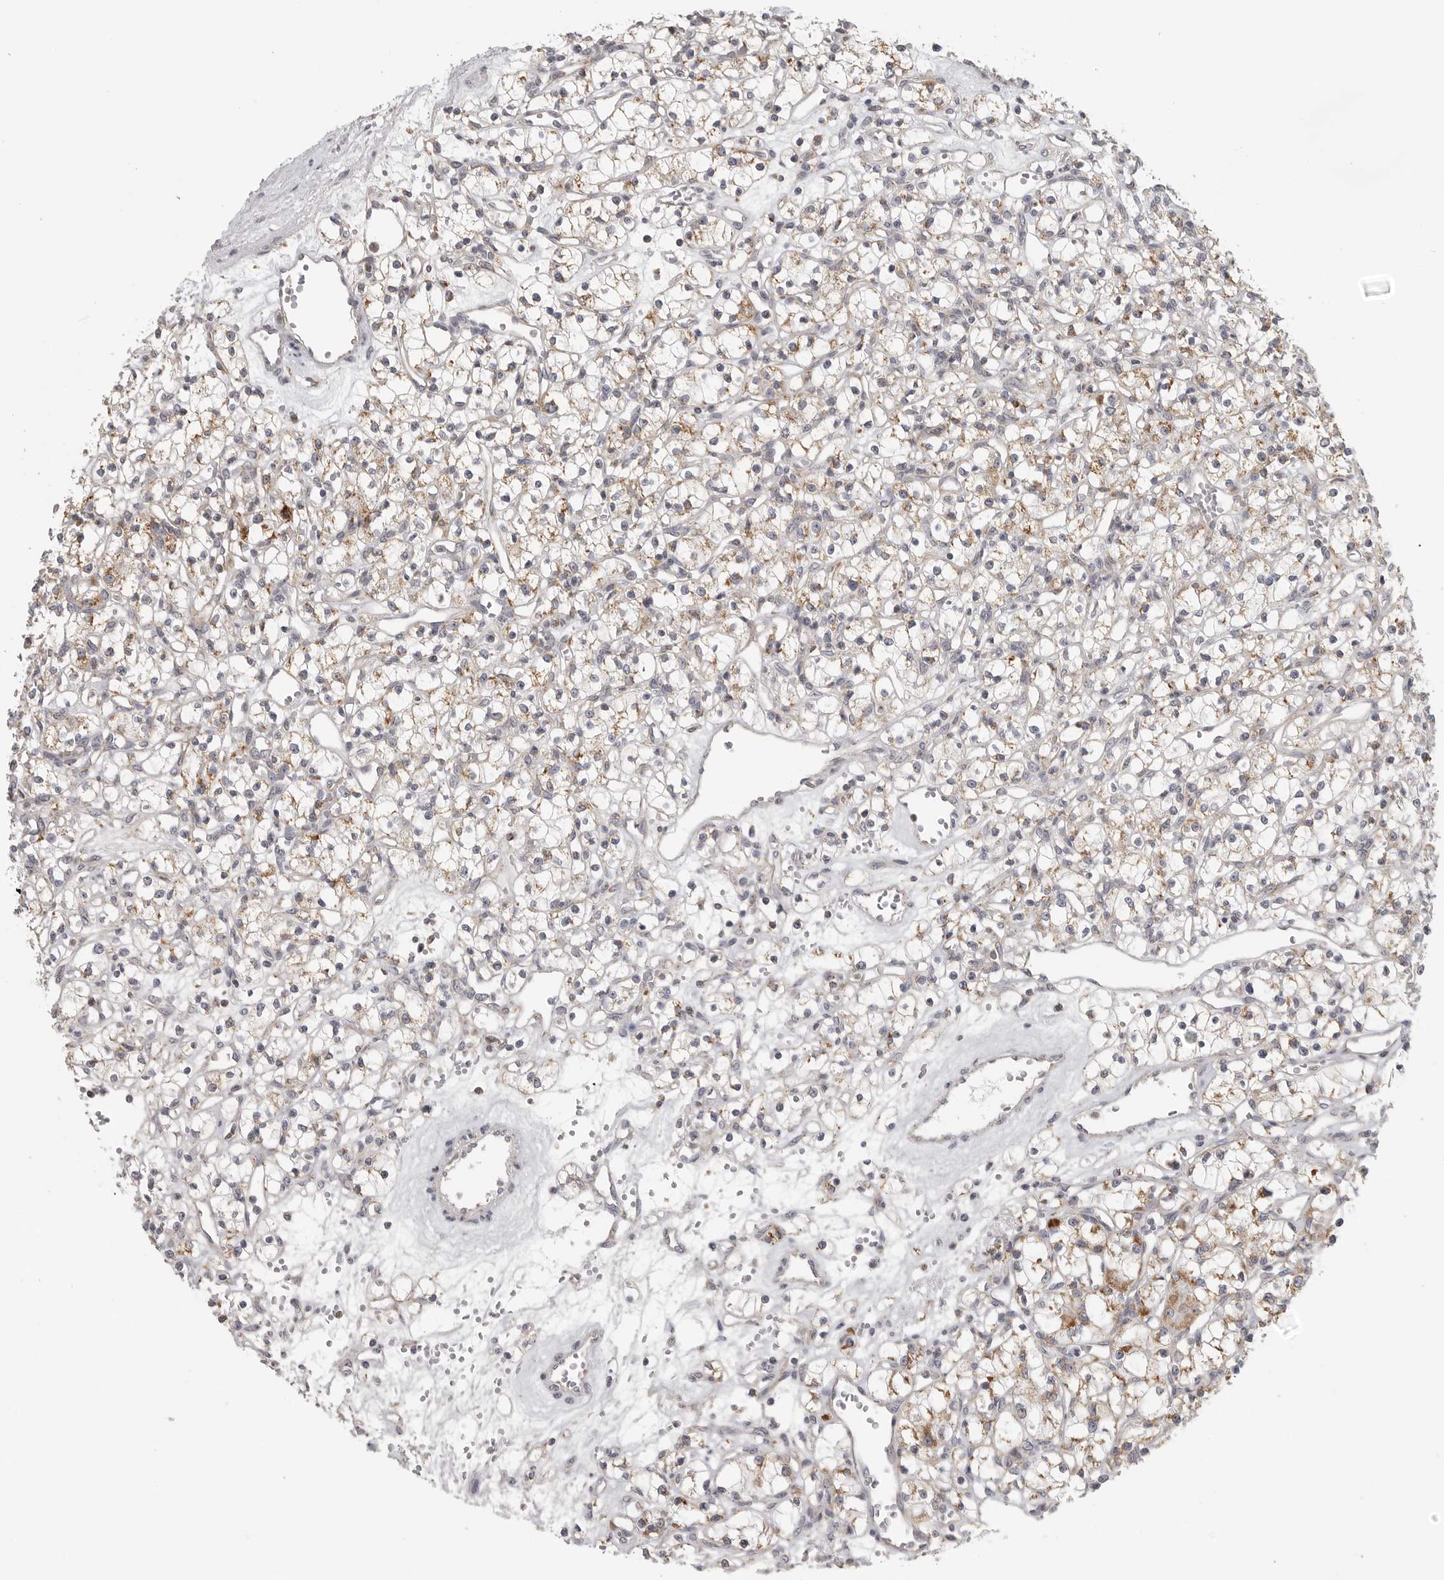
{"staining": {"intensity": "moderate", "quantity": "25%-75%", "location": "cytoplasmic/membranous"}, "tissue": "renal cancer", "cell_type": "Tumor cells", "image_type": "cancer", "snomed": [{"axis": "morphology", "description": "Adenocarcinoma, NOS"}, {"axis": "topography", "description": "Kidney"}], "caption": "Brown immunohistochemical staining in adenocarcinoma (renal) reveals moderate cytoplasmic/membranous expression in approximately 25%-75% of tumor cells. (IHC, brightfield microscopy, high magnification).", "gene": "RXFP3", "patient": {"sex": "female", "age": 59}}